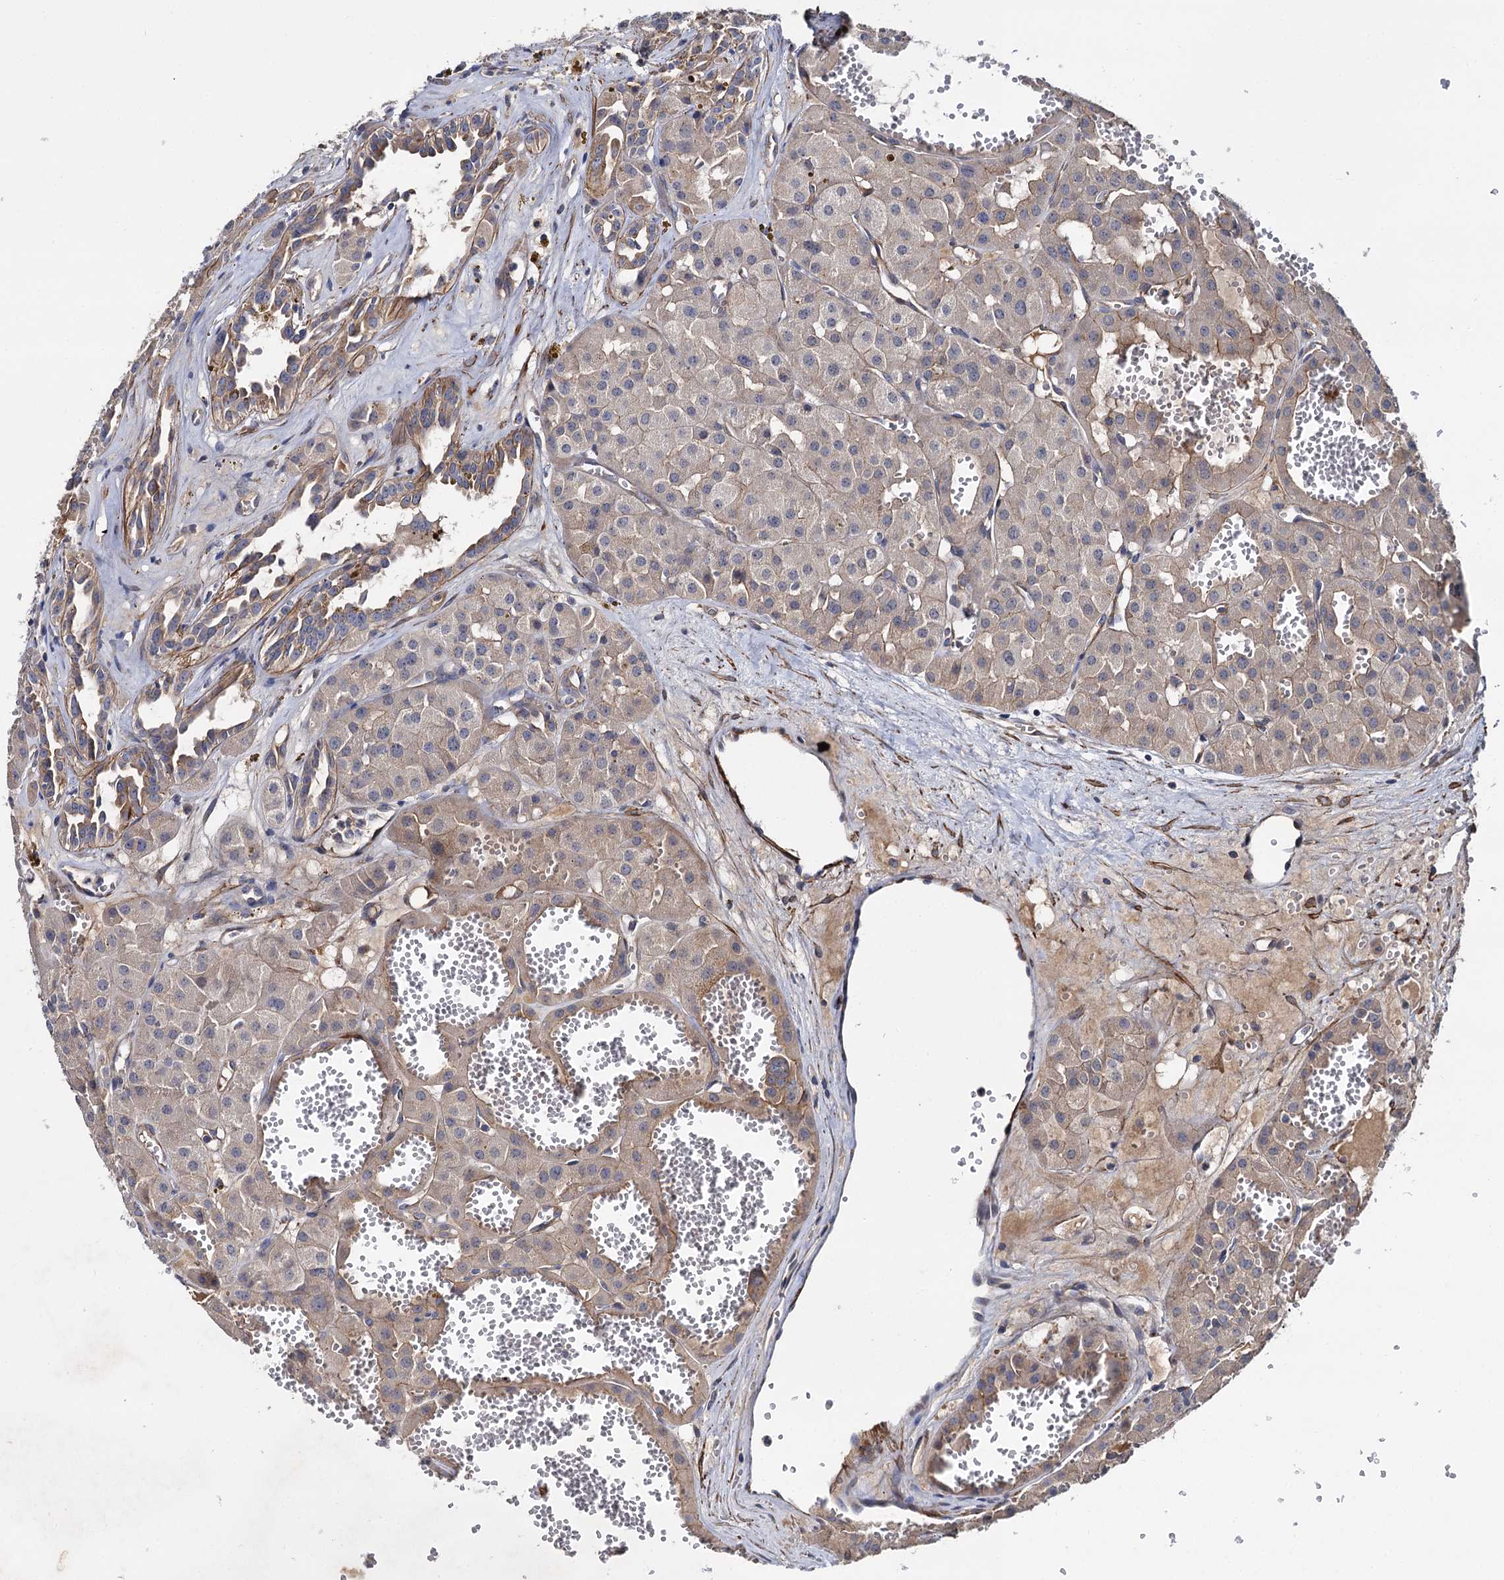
{"staining": {"intensity": "weak", "quantity": "25%-75%", "location": "cytoplasmic/membranous"}, "tissue": "renal cancer", "cell_type": "Tumor cells", "image_type": "cancer", "snomed": [{"axis": "morphology", "description": "Carcinoma, NOS"}, {"axis": "topography", "description": "Kidney"}], "caption": "IHC histopathology image of renal cancer (carcinoma) stained for a protein (brown), which displays low levels of weak cytoplasmic/membranous staining in about 25%-75% of tumor cells.", "gene": "ISM2", "patient": {"sex": "female", "age": 75}}